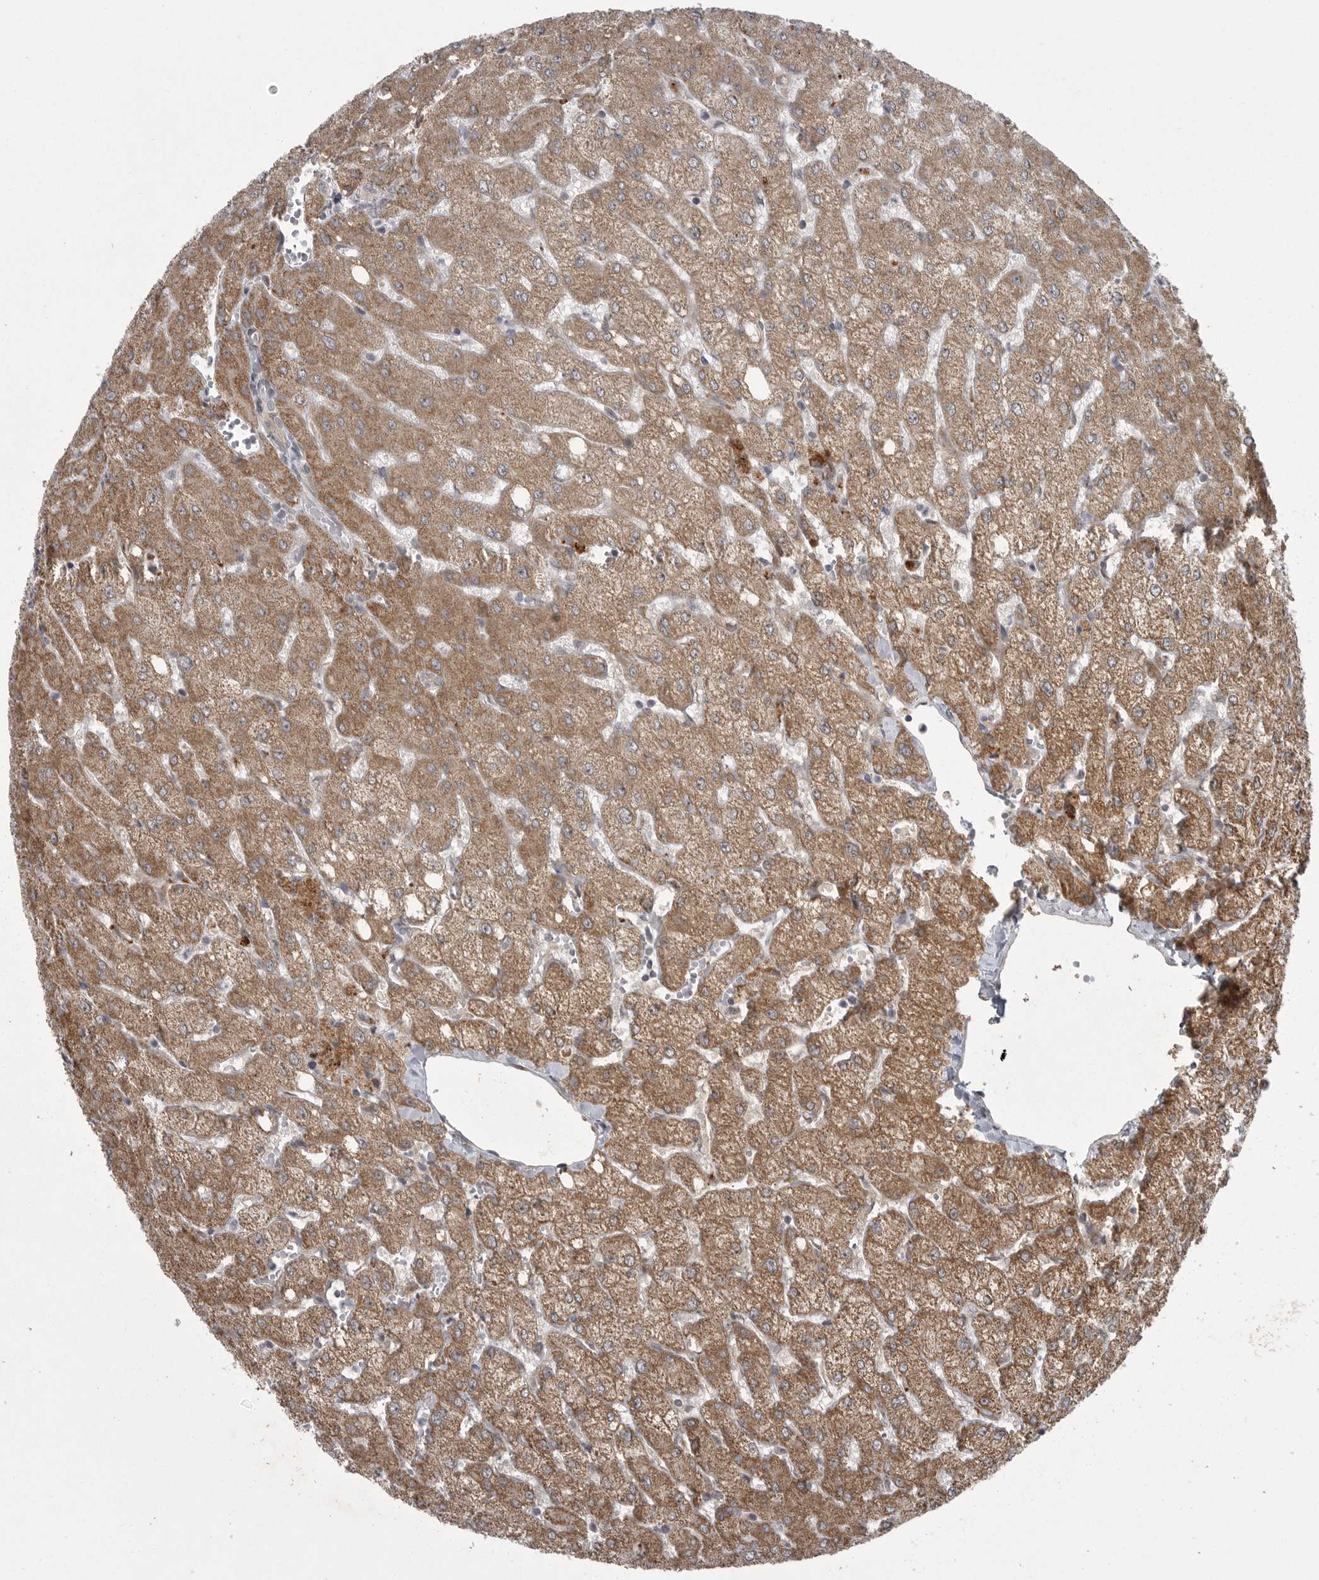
{"staining": {"intensity": "negative", "quantity": "none", "location": "none"}, "tissue": "liver", "cell_type": "Cholangiocytes", "image_type": "normal", "snomed": [{"axis": "morphology", "description": "Normal tissue, NOS"}, {"axis": "topography", "description": "Liver"}], "caption": "IHC photomicrograph of normal liver: liver stained with DAB exhibits no significant protein expression in cholangiocytes. (Immunohistochemistry, brightfield microscopy, high magnification).", "gene": "PPP1R9A", "patient": {"sex": "female", "age": 54}}